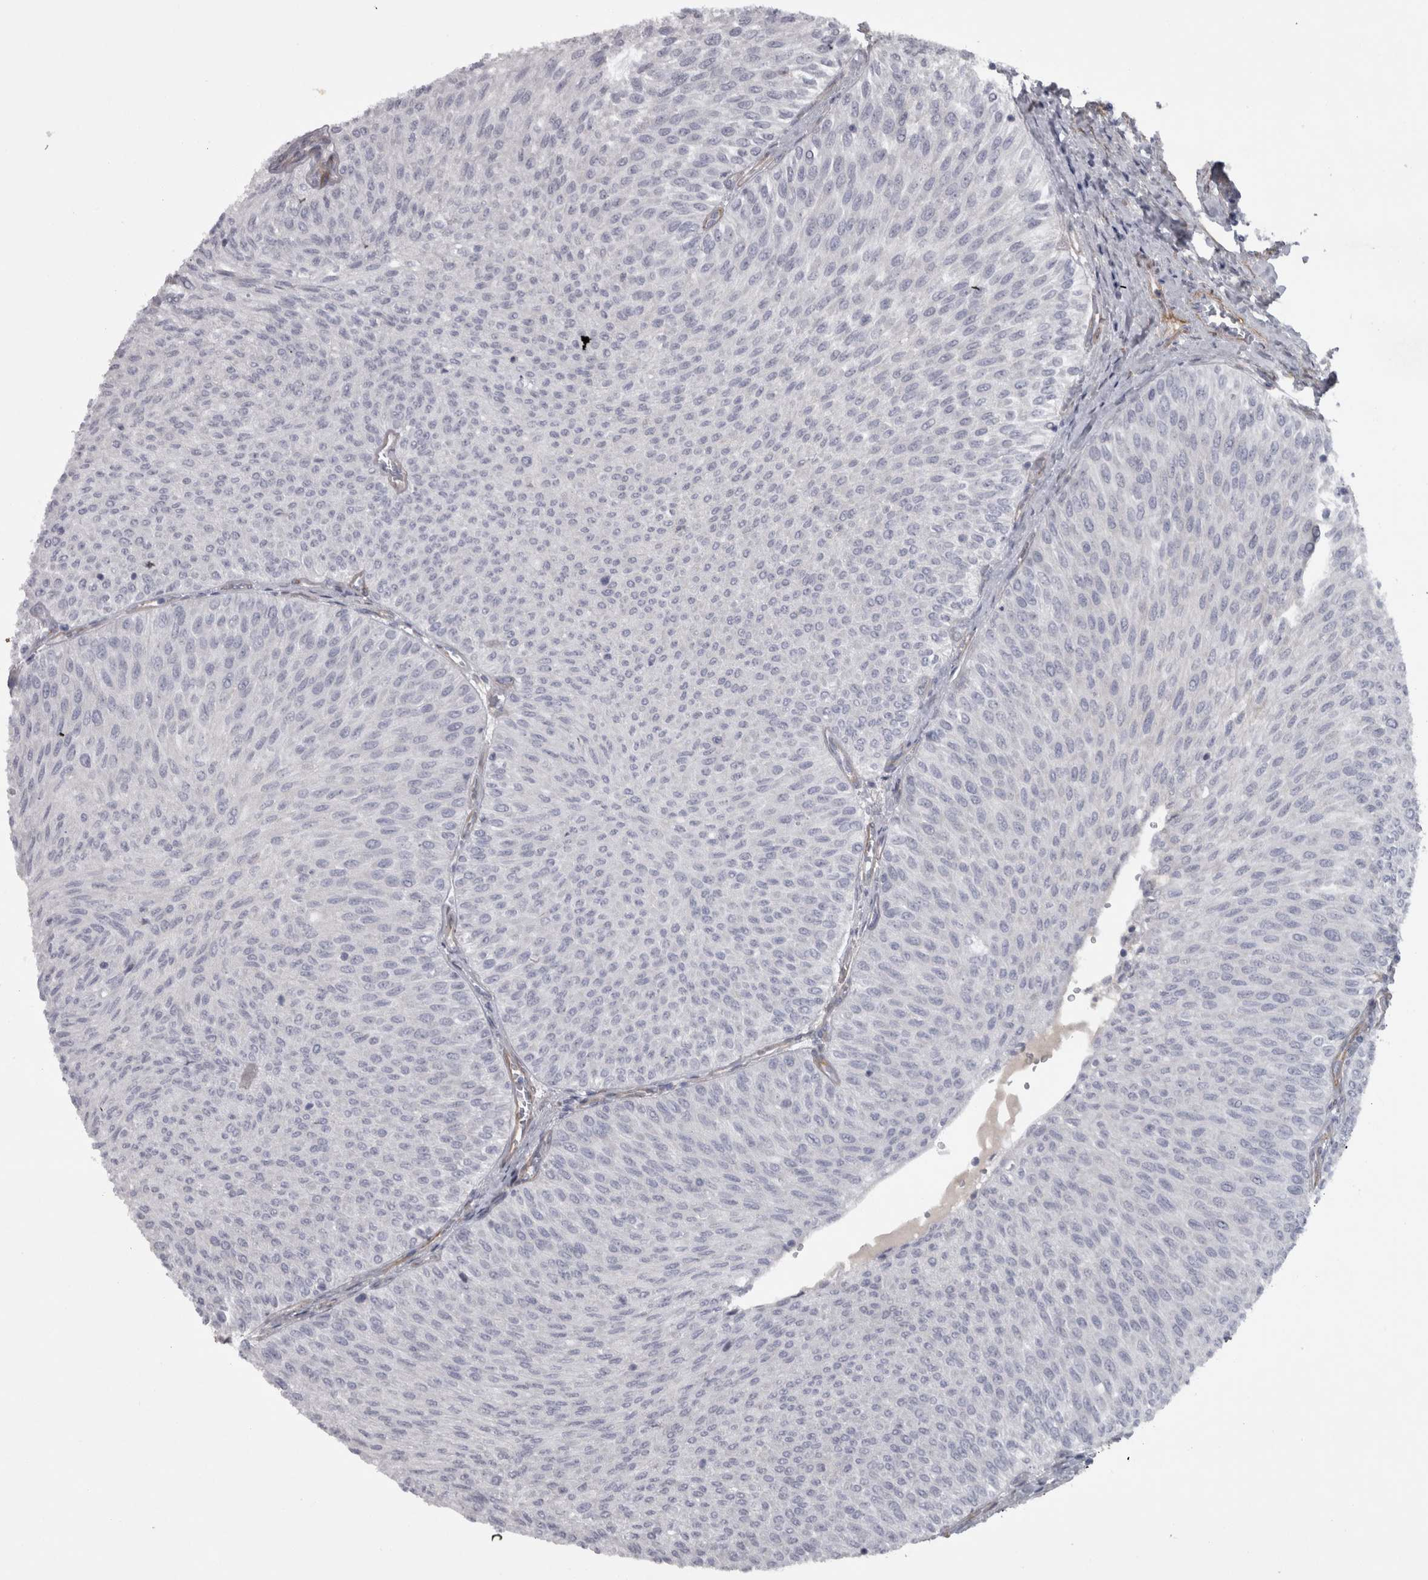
{"staining": {"intensity": "negative", "quantity": "none", "location": "none"}, "tissue": "urothelial cancer", "cell_type": "Tumor cells", "image_type": "cancer", "snomed": [{"axis": "morphology", "description": "Urothelial carcinoma, Low grade"}, {"axis": "topography", "description": "Urinary bladder"}], "caption": "DAB immunohistochemical staining of low-grade urothelial carcinoma shows no significant expression in tumor cells. Nuclei are stained in blue.", "gene": "PPP1R12B", "patient": {"sex": "male", "age": 78}}